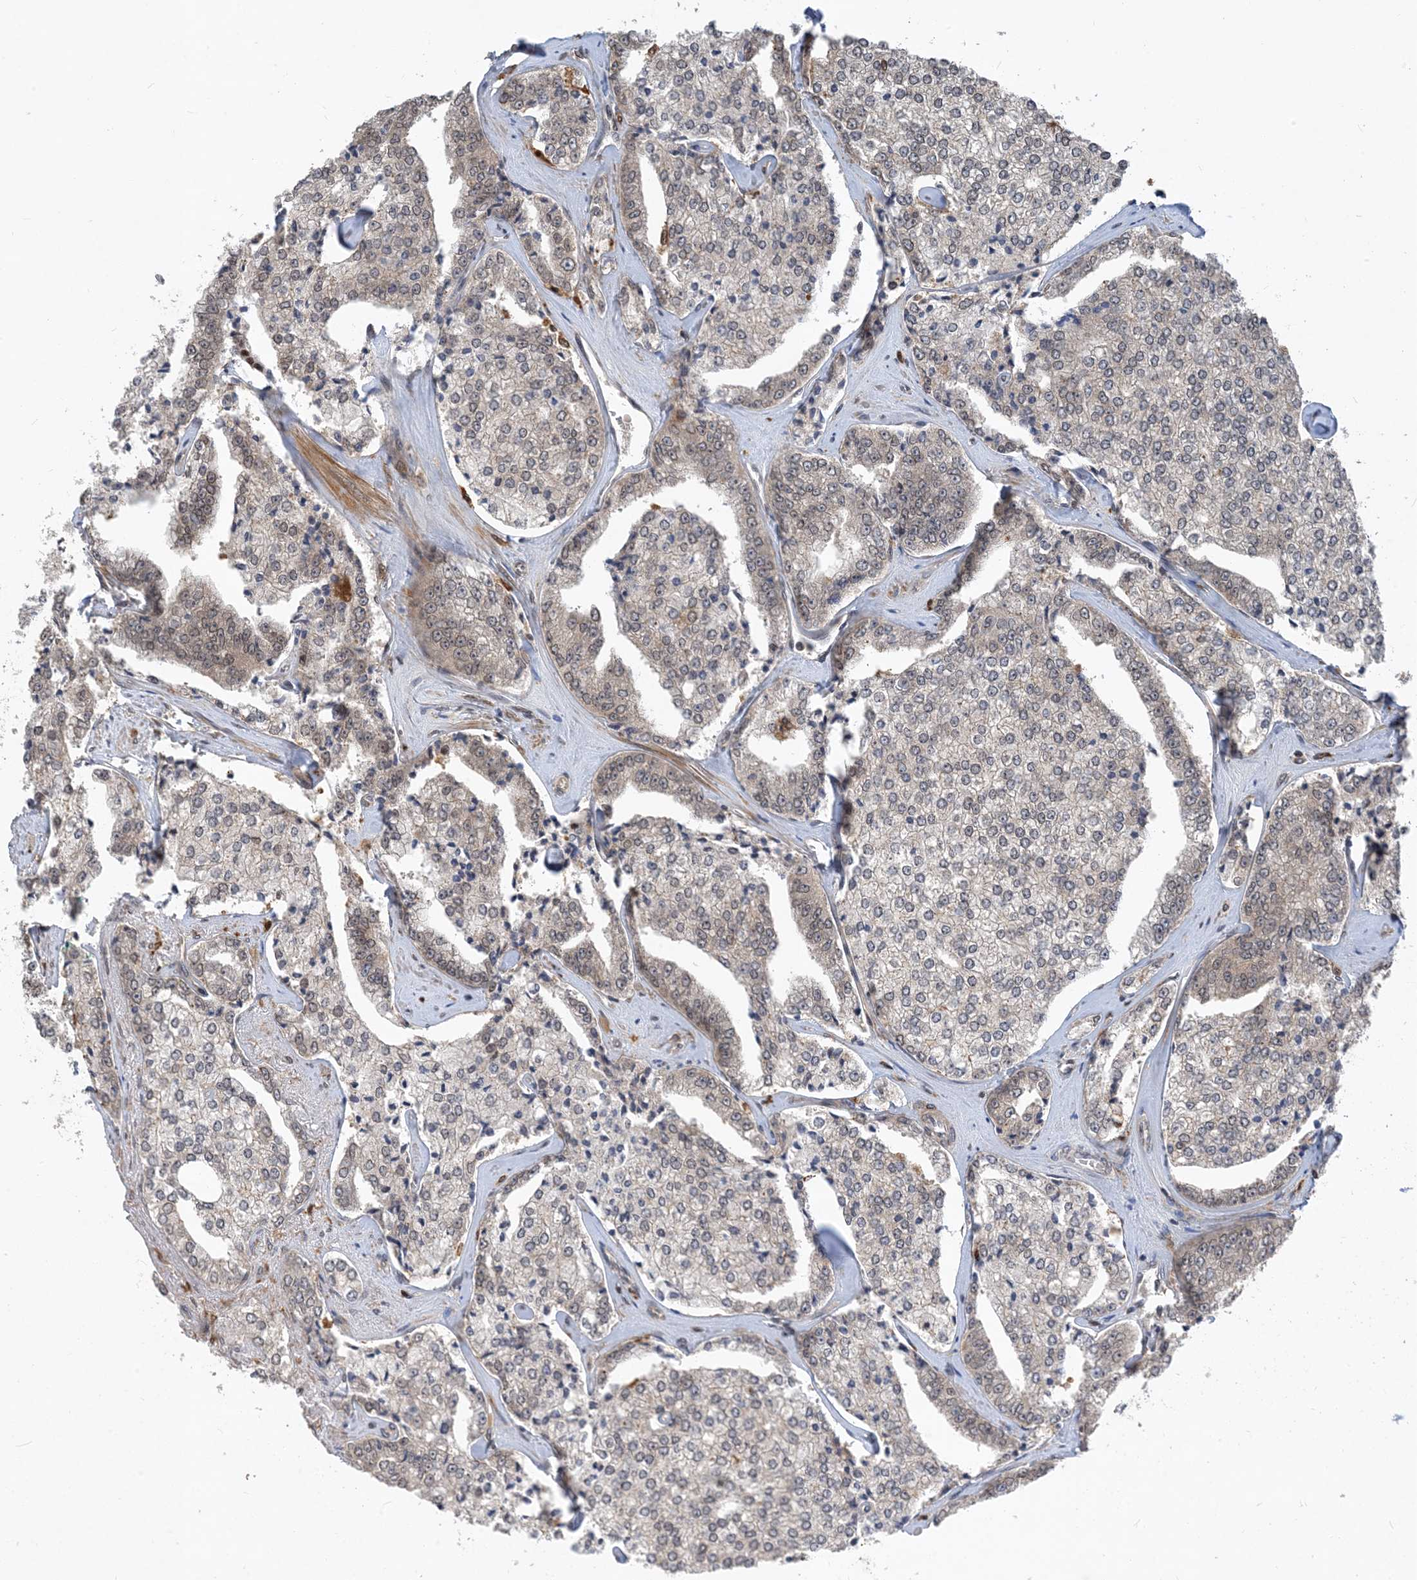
{"staining": {"intensity": "negative", "quantity": "none", "location": "none"}, "tissue": "prostate cancer", "cell_type": "Tumor cells", "image_type": "cancer", "snomed": [{"axis": "morphology", "description": "Adenocarcinoma, High grade"}, {"axis": "topography", "description": "Prostate"}], "caption": "IHC of human prostate high-grade adenocarcinoma reveals no expression in tumor cells.", "gene": "NAGK", "patient": {"sex": "male", "age": 71}}